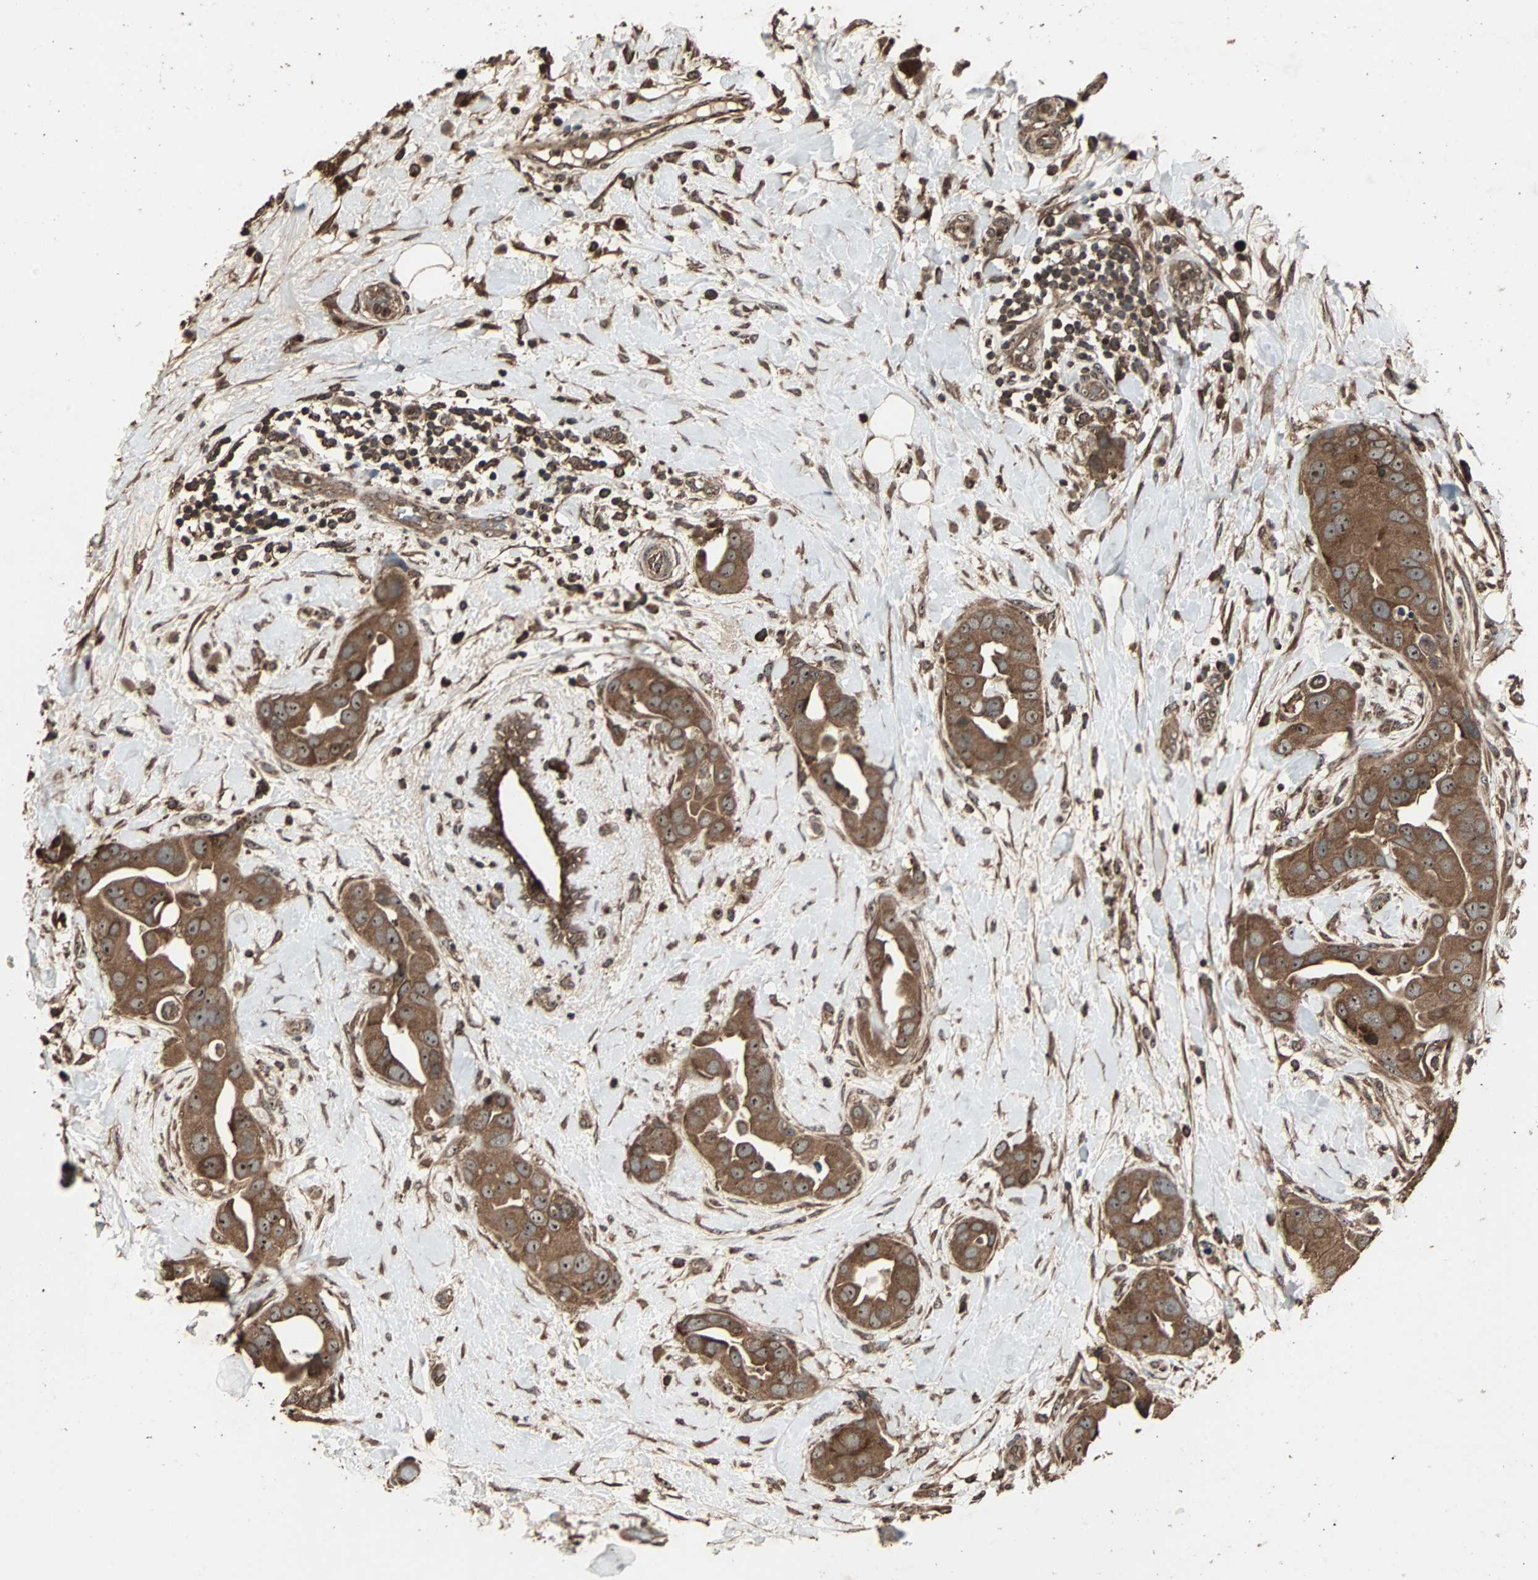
{"staining": {"intensity": "strong", "quantity": ">75%", "location": "cytoplasmic/membranous"}, "tissue": "breast cancer", "cell_type": "Tumor cells", "image_type": "cancer", "snomed": [{"axis": "morphology", "description": "Duct carcinoma"}, {"axis": "topography", "description": "Breast"}], "caption": "Immunohistochemistry image of breast invasive ductal carcinoma stained for a protein (brown), which exhibits high levels of strong cytoplasmic/membranous positivity in about >75% of tumor cells.", "gene": "LAMTOR5", "patient": {"sex": "female", "age": 40}}